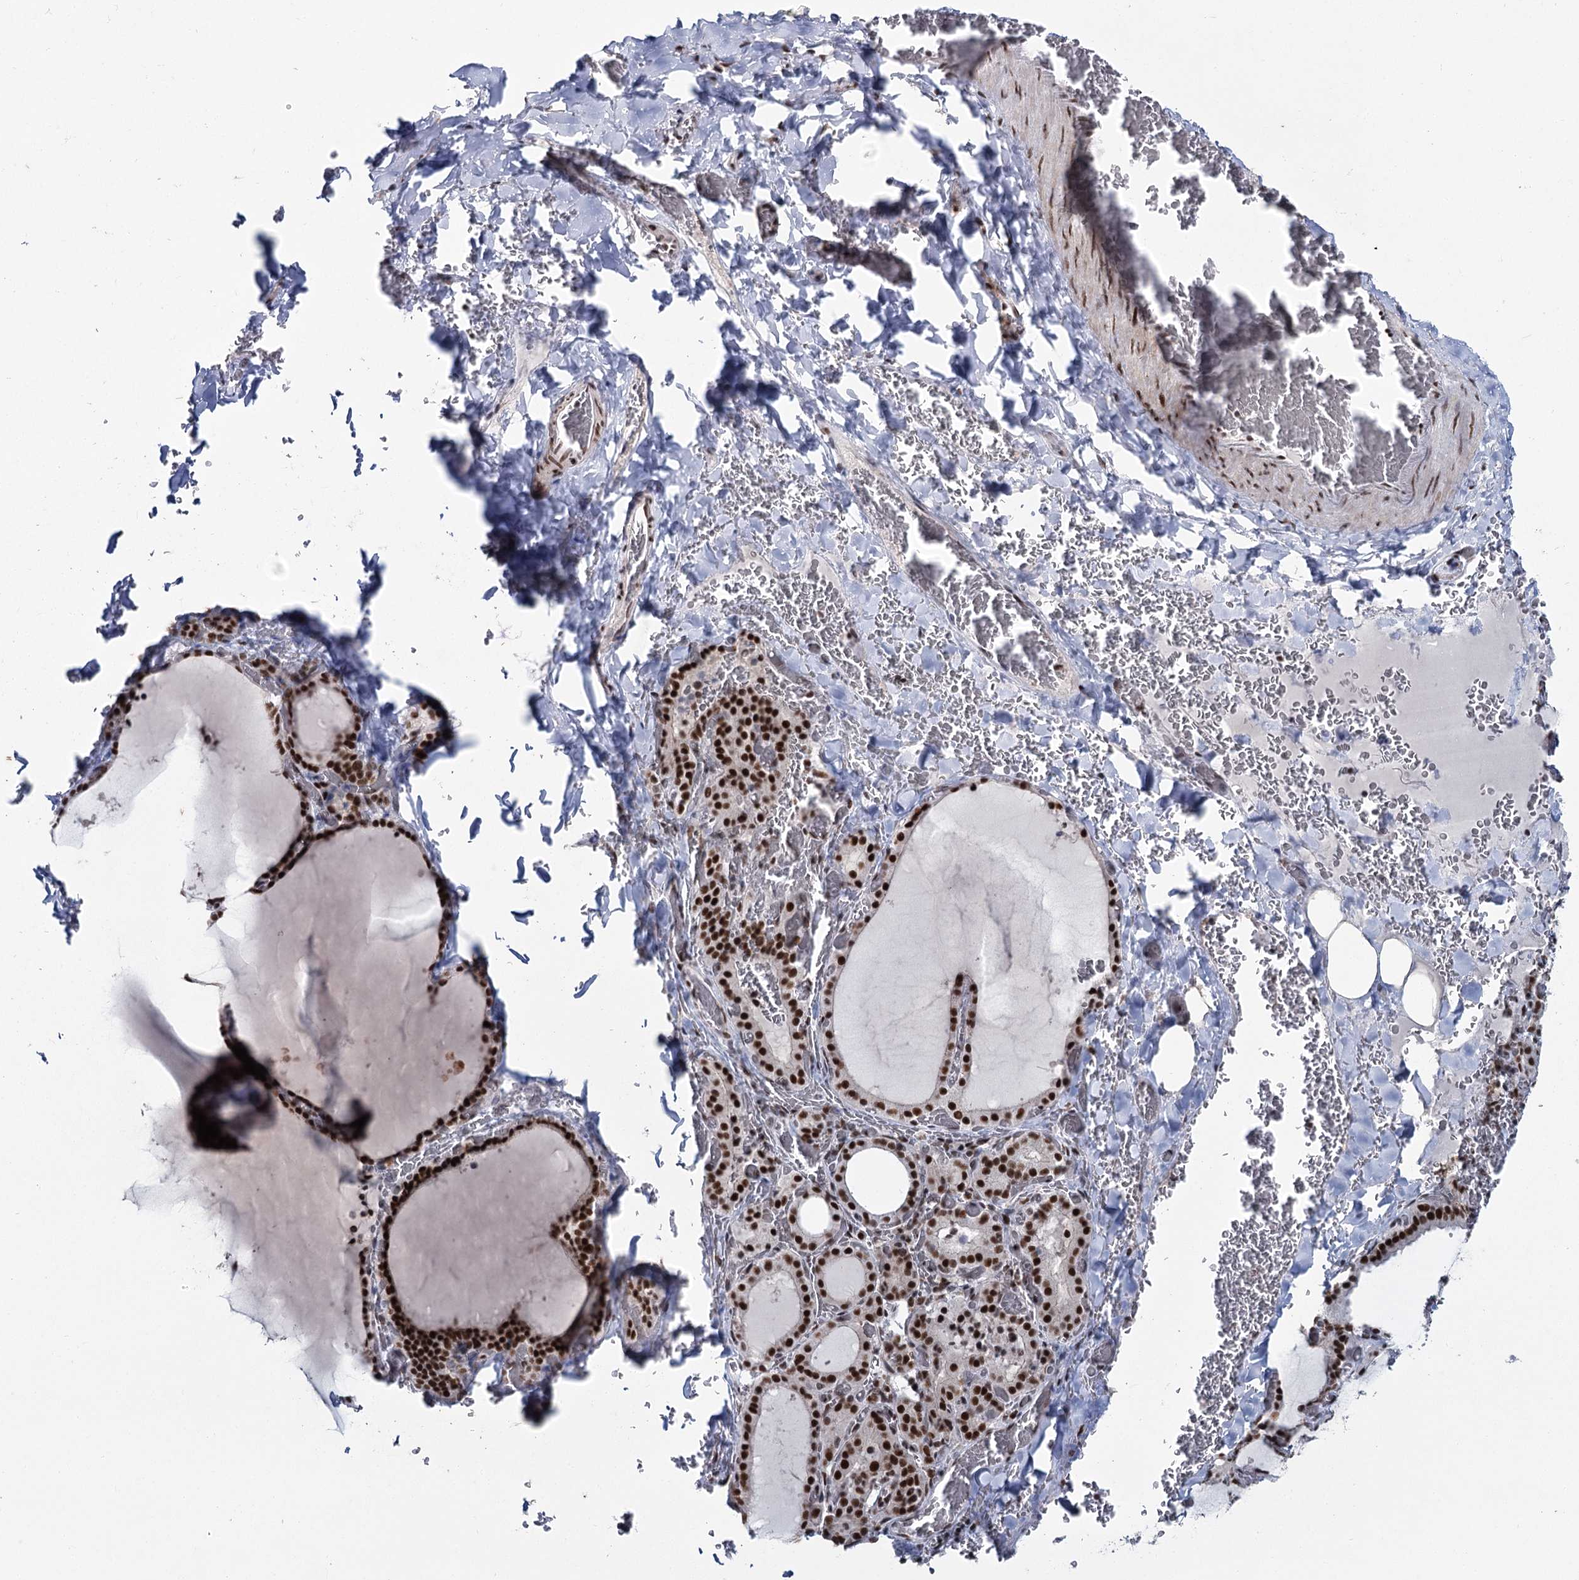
{"staining": {"intensity": "strong", "quantity": ">75%", "location": "nuclear"}, "tissue": "thyroid gland", "cell_type": "Glandular cells", "image_type": "normal", "snomed": [{"axis": "morphology", "description": "Normal tissue, NOS"}, {"axis": "topography", "description": "Thyroid gland"}], "caption": "Immunohistochemistry micrograph of normal thyroid gland stained for a protein (brown), which exhibits high levels of strong nuclear positivity in approximately >75% of glandular cells.", "gene": "SCAF8", "patient": {"sex": "female", "age": 39}}